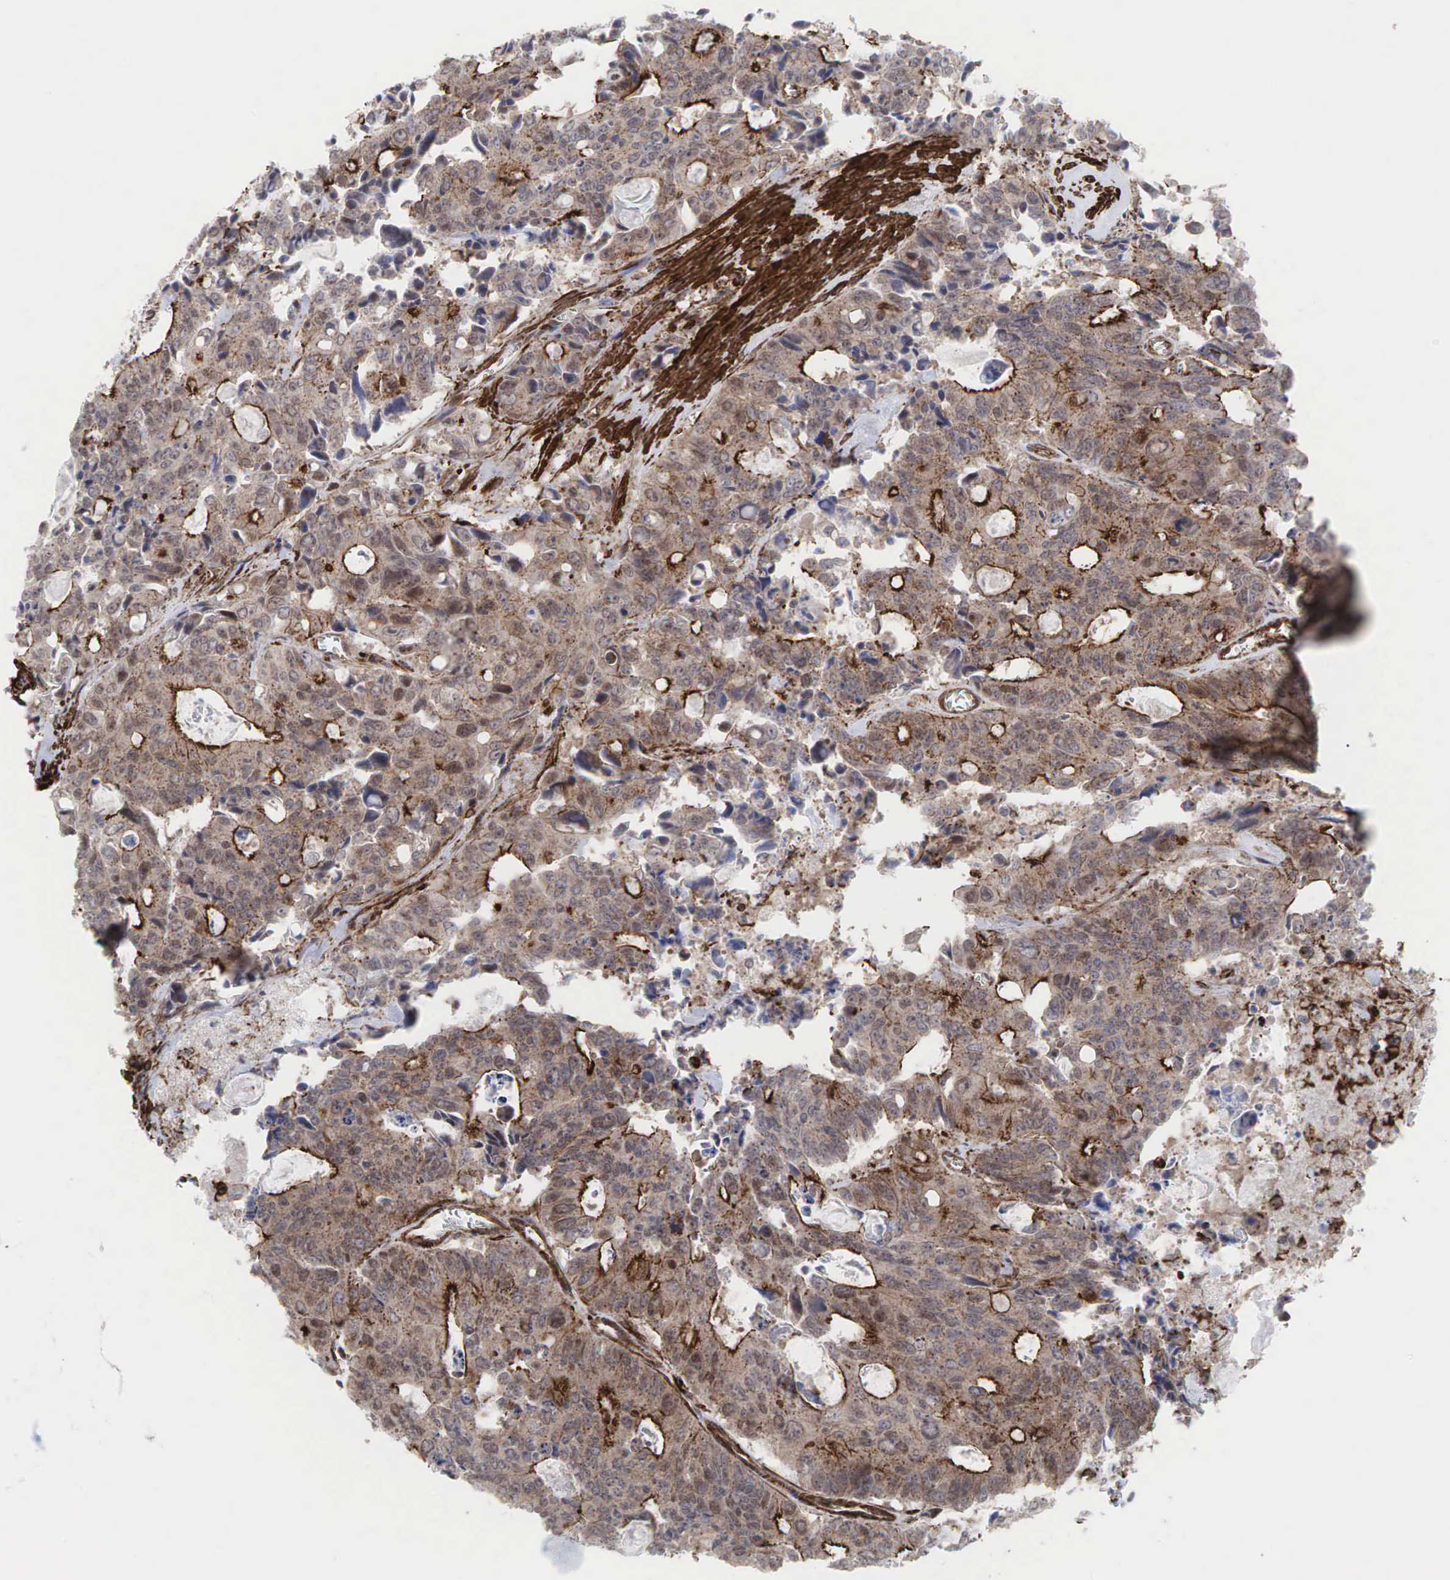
{"staining": {"intensity": "strong", "quantity": ">75%", "location": "cytoplasmic/membranous"}, "tissue": "colorectal cancer", "cell_type": "Tumor cells", "image_type": "cancer", "snomed": [{"axis": "morphology", "description": "Adenocarcinoma, NOS"}, {"axis": "topography", "description": "Rectum"}], "caption": "An IHC micrograph of tumor tissue is shown. Protein staining in brown highlights strong cytoplasmic/membranous positivity in colorectal adenocarcinoma within tumor cells.", "gene": "GPRASP1", "patient": {"sex": "male", "age": 76}}